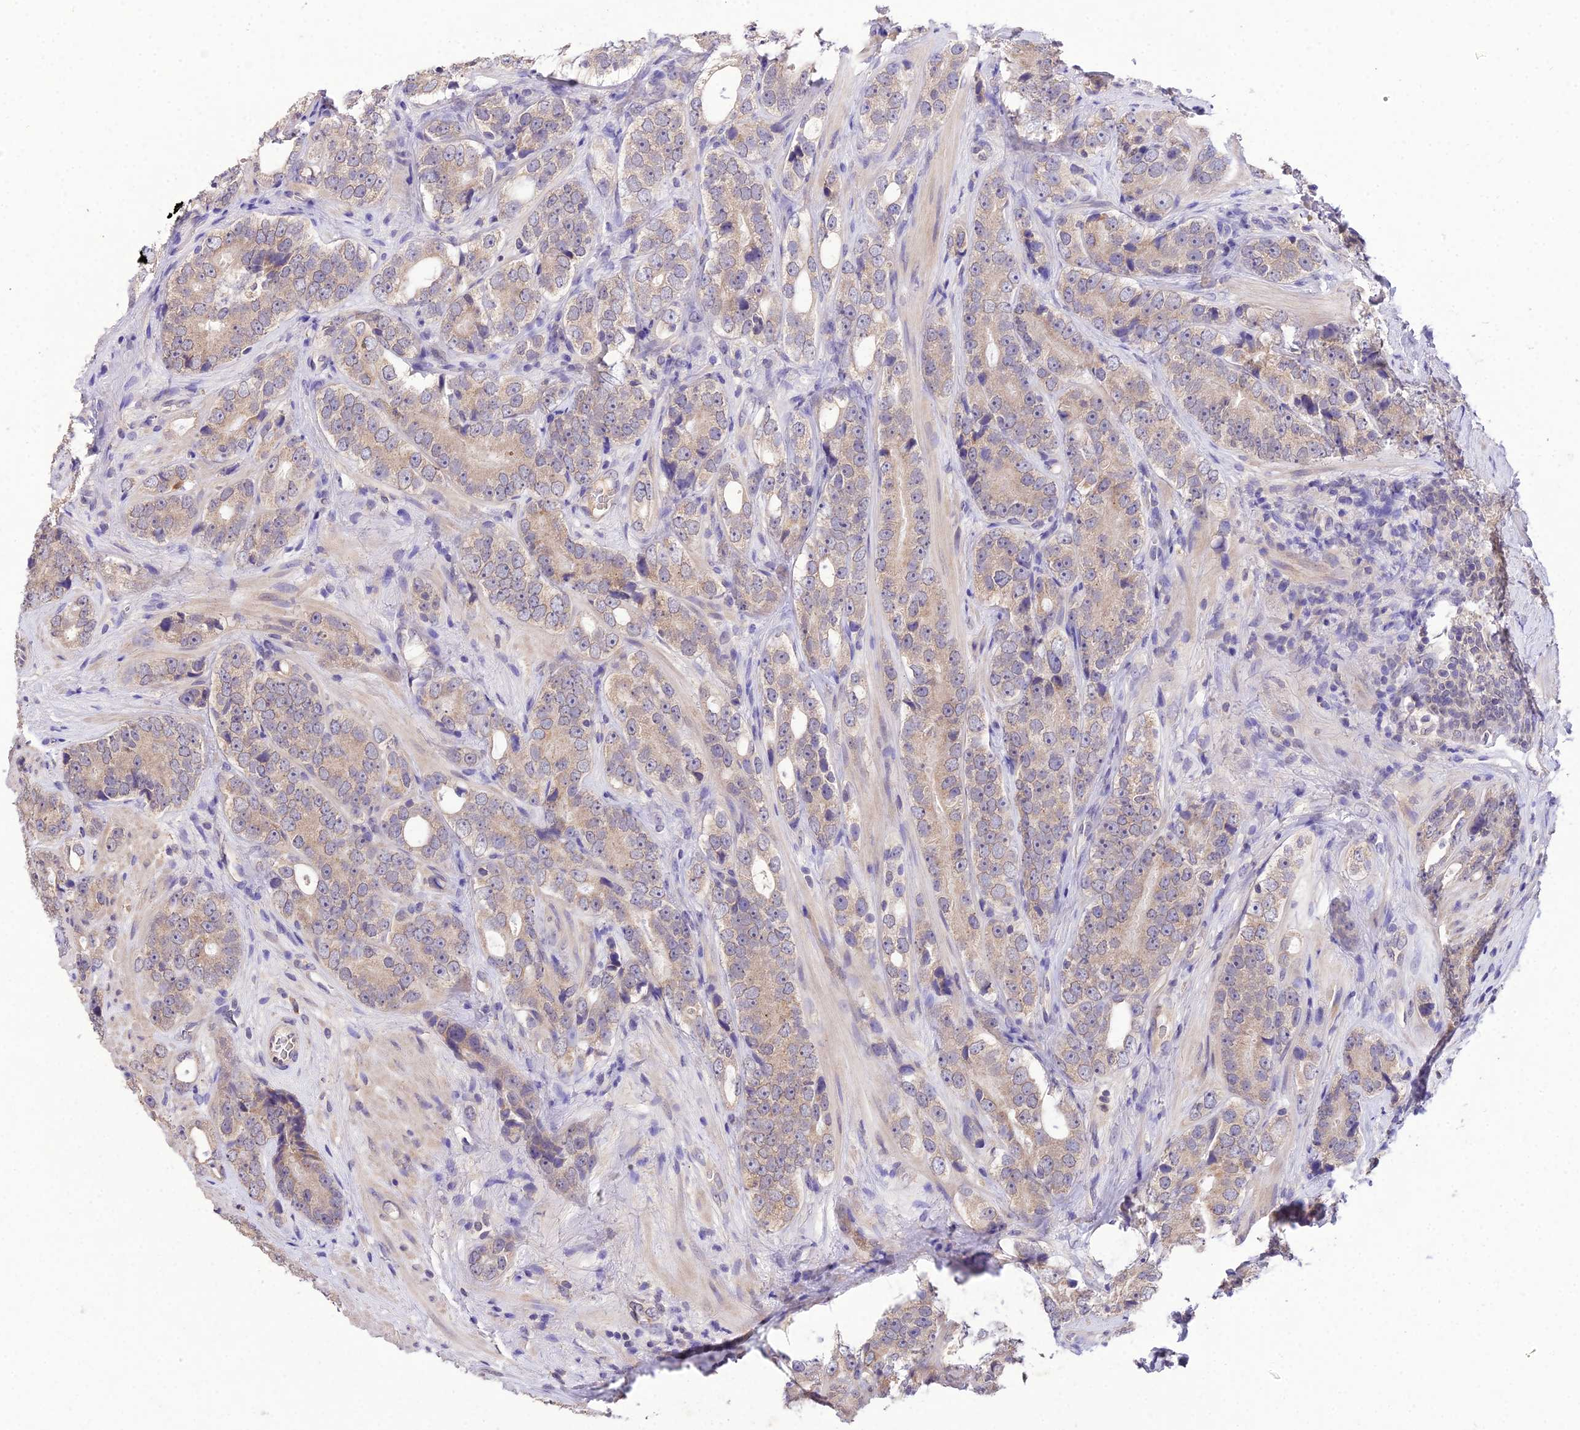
{"staining": {"intensity": "moderate", "quantity": ">75%", "location": "cytoplasmic/membranous,nuclear"}, "tissue": "prostate cancer", "cell_type": "Tumor cells", "image_type": "cancer", "snomed": [{"axis": "morphology", "description": "Adenocarcinoma, High grade"}, {"axis": "topography", "description": "Prostate"}], "caption": "High-magnification brightfield microscopy of adenocarcinoma (high-grade) (prostate) stained with DAB (brown) and counterstained with hematoxylin (blue). tumor cells exhibit moderate cytoplasmic/membranous and nuclear positivity is appreciated in approximately>75% of cells.", "gene": "PGK1", "patient": {"sex": "male", "age": 56}}